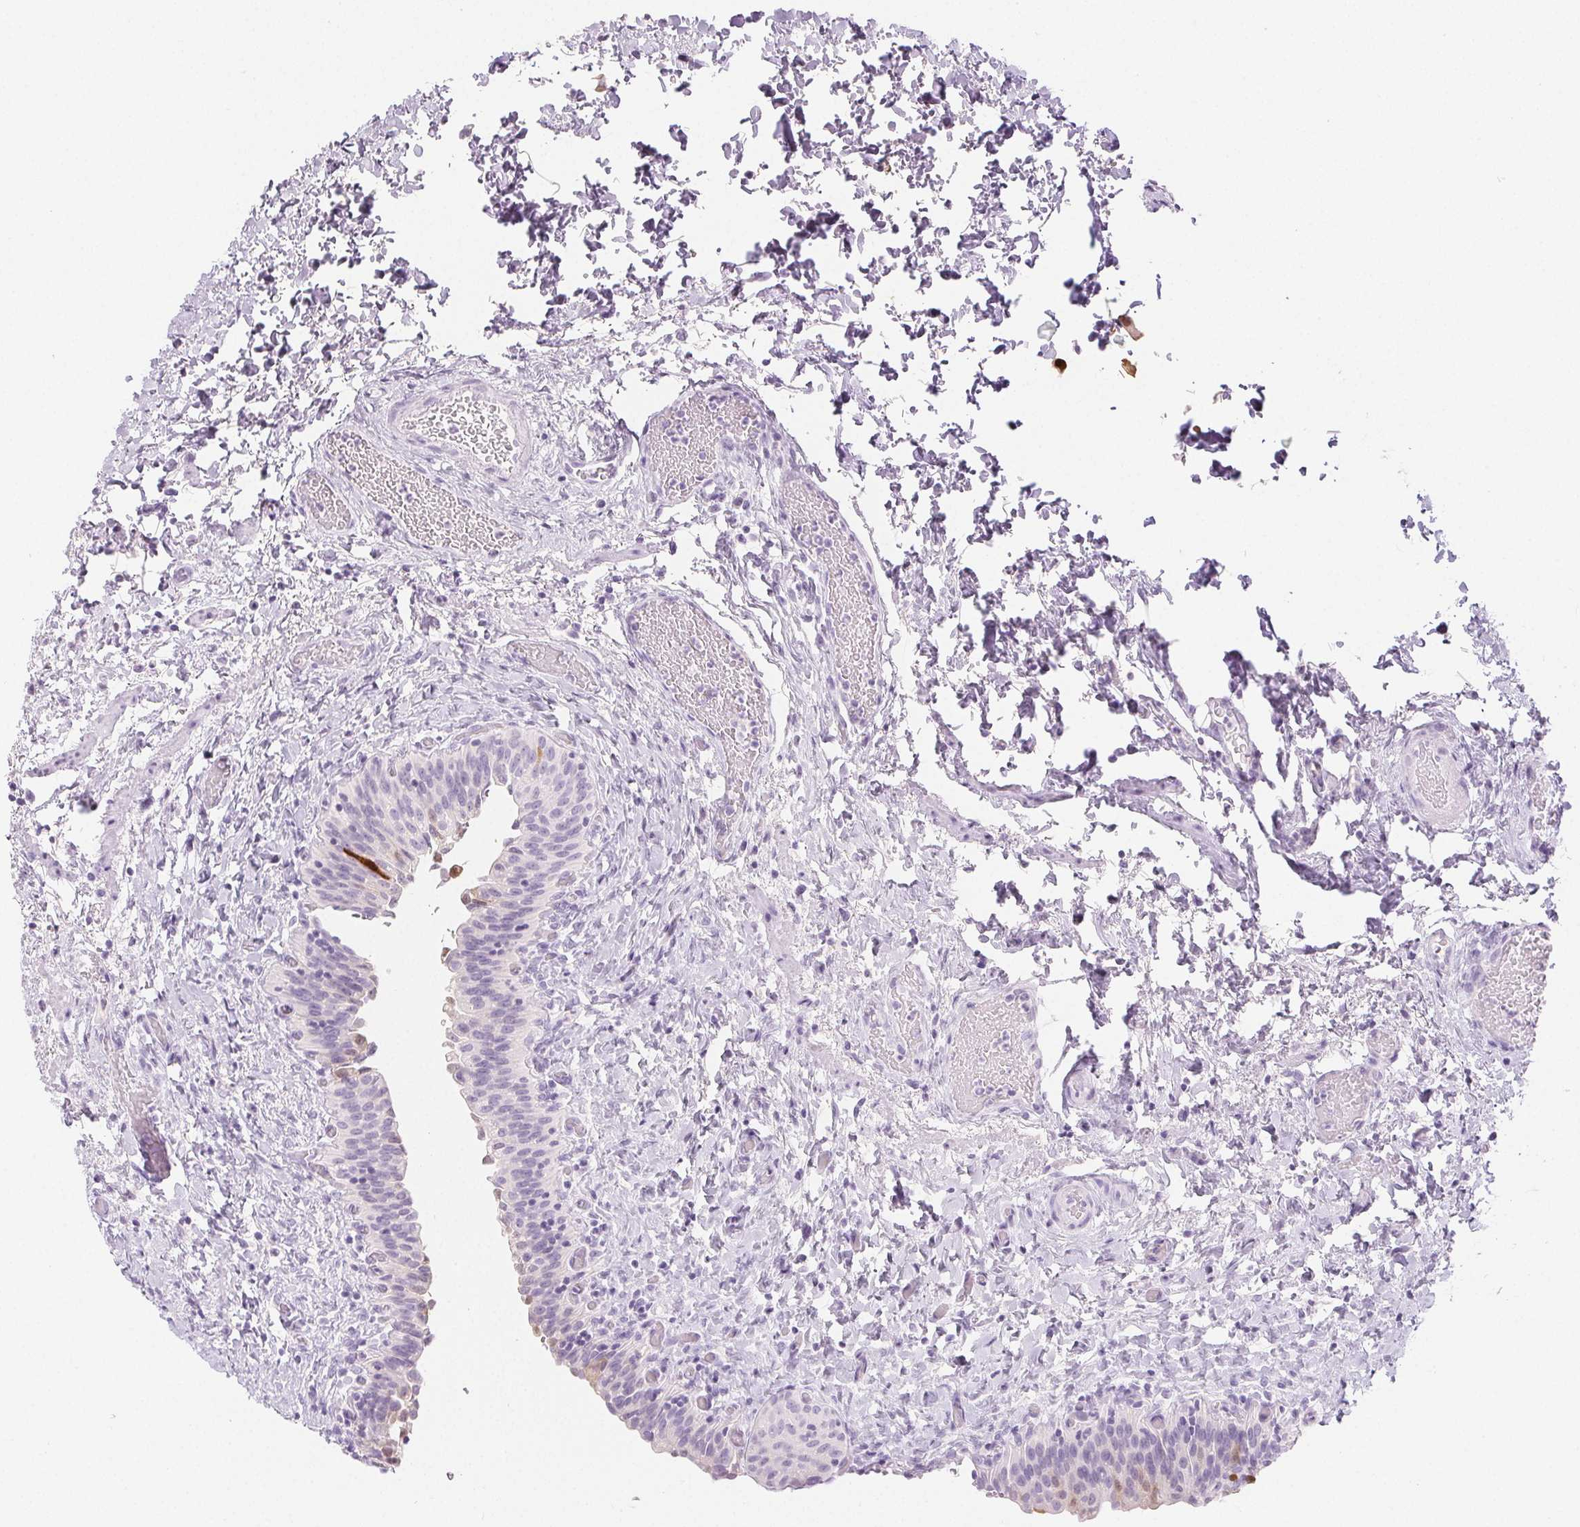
{"staining": {"intensity": "moderate", "quantity": "<25%", "location": "cytoplasmic/membranous,nuclear"}, "tissue": "urinary bladder", "cell_type": "Urothelial cells", "image_type": "normal", "snomed": [{"axis": "morphology", "description": "Normal tissue, NOS"}, {"axis": "topography", "description": "Urinary bladder"}], "caption": "Urinary bladder stained with DAB (3,3'-diaminobenzidine) immunohistochemistry shows low levels of moderate cytoplasmic/membranous,nuclear staining in about <25% of urothelial cells. (DAB IHC, brown staining for protein, blue staining for nuclei).", "gene": "SPRR3", "patient": {"sex": "male", "age": 56}}